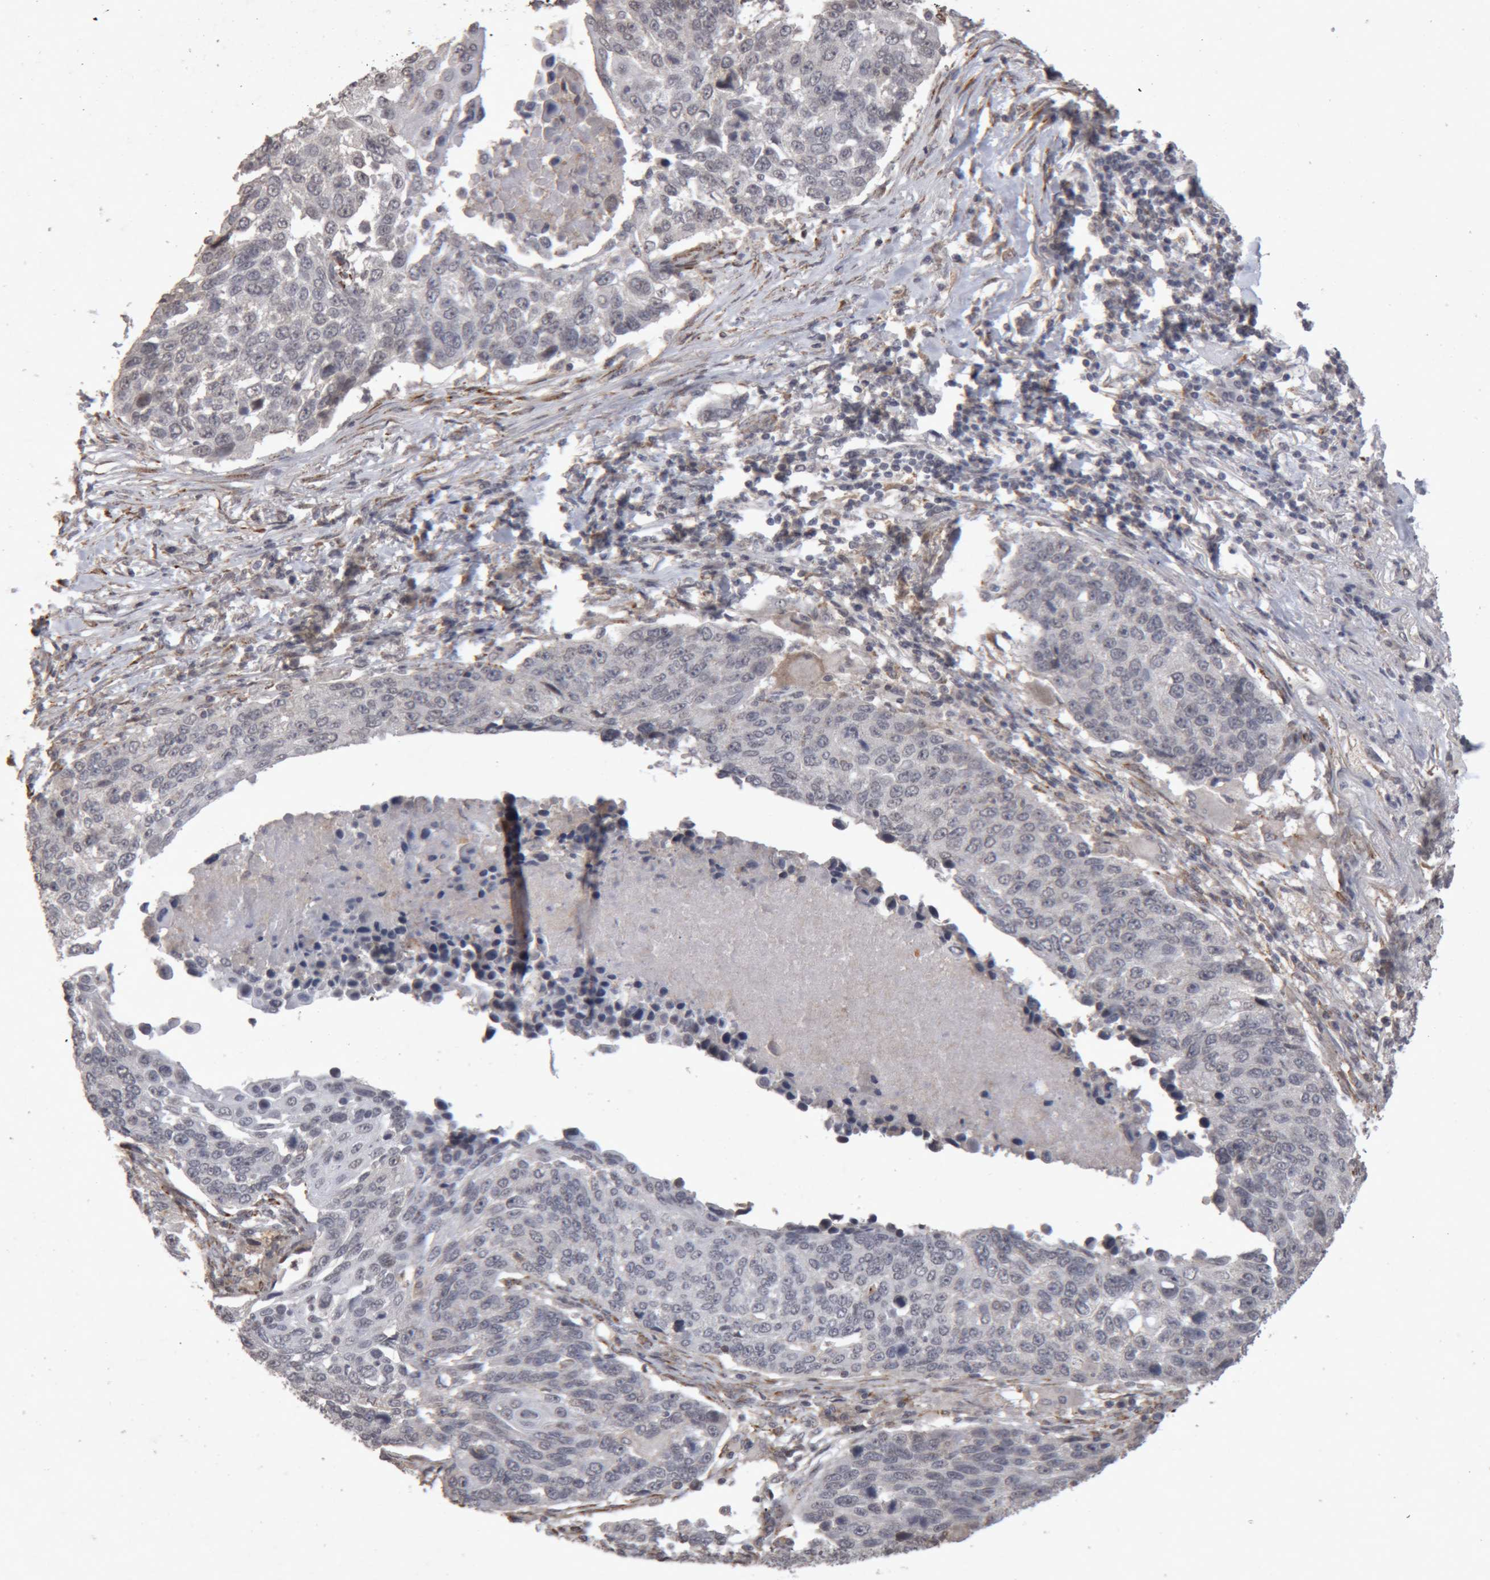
{"staining": {"intensity": "negative", "quantity": "none", "location": "none"}, "tissue": "lung cancer", "cell_type": "Tumor cells", "image_type": "cancer", "snomed": [{"axis": "morphology", "description": "Squamous cell carcinoma, NOS"}, {"axis": "topography", "description": "Lung"}], "caption": "The immunohistochemistry (IHC) histopathology image has no significant staining in tumor cells of lung cancer (squamous cell carcinoma) tissue.", "gene": "MEP1A", "patient": {"sex": "male", "age": 66}}